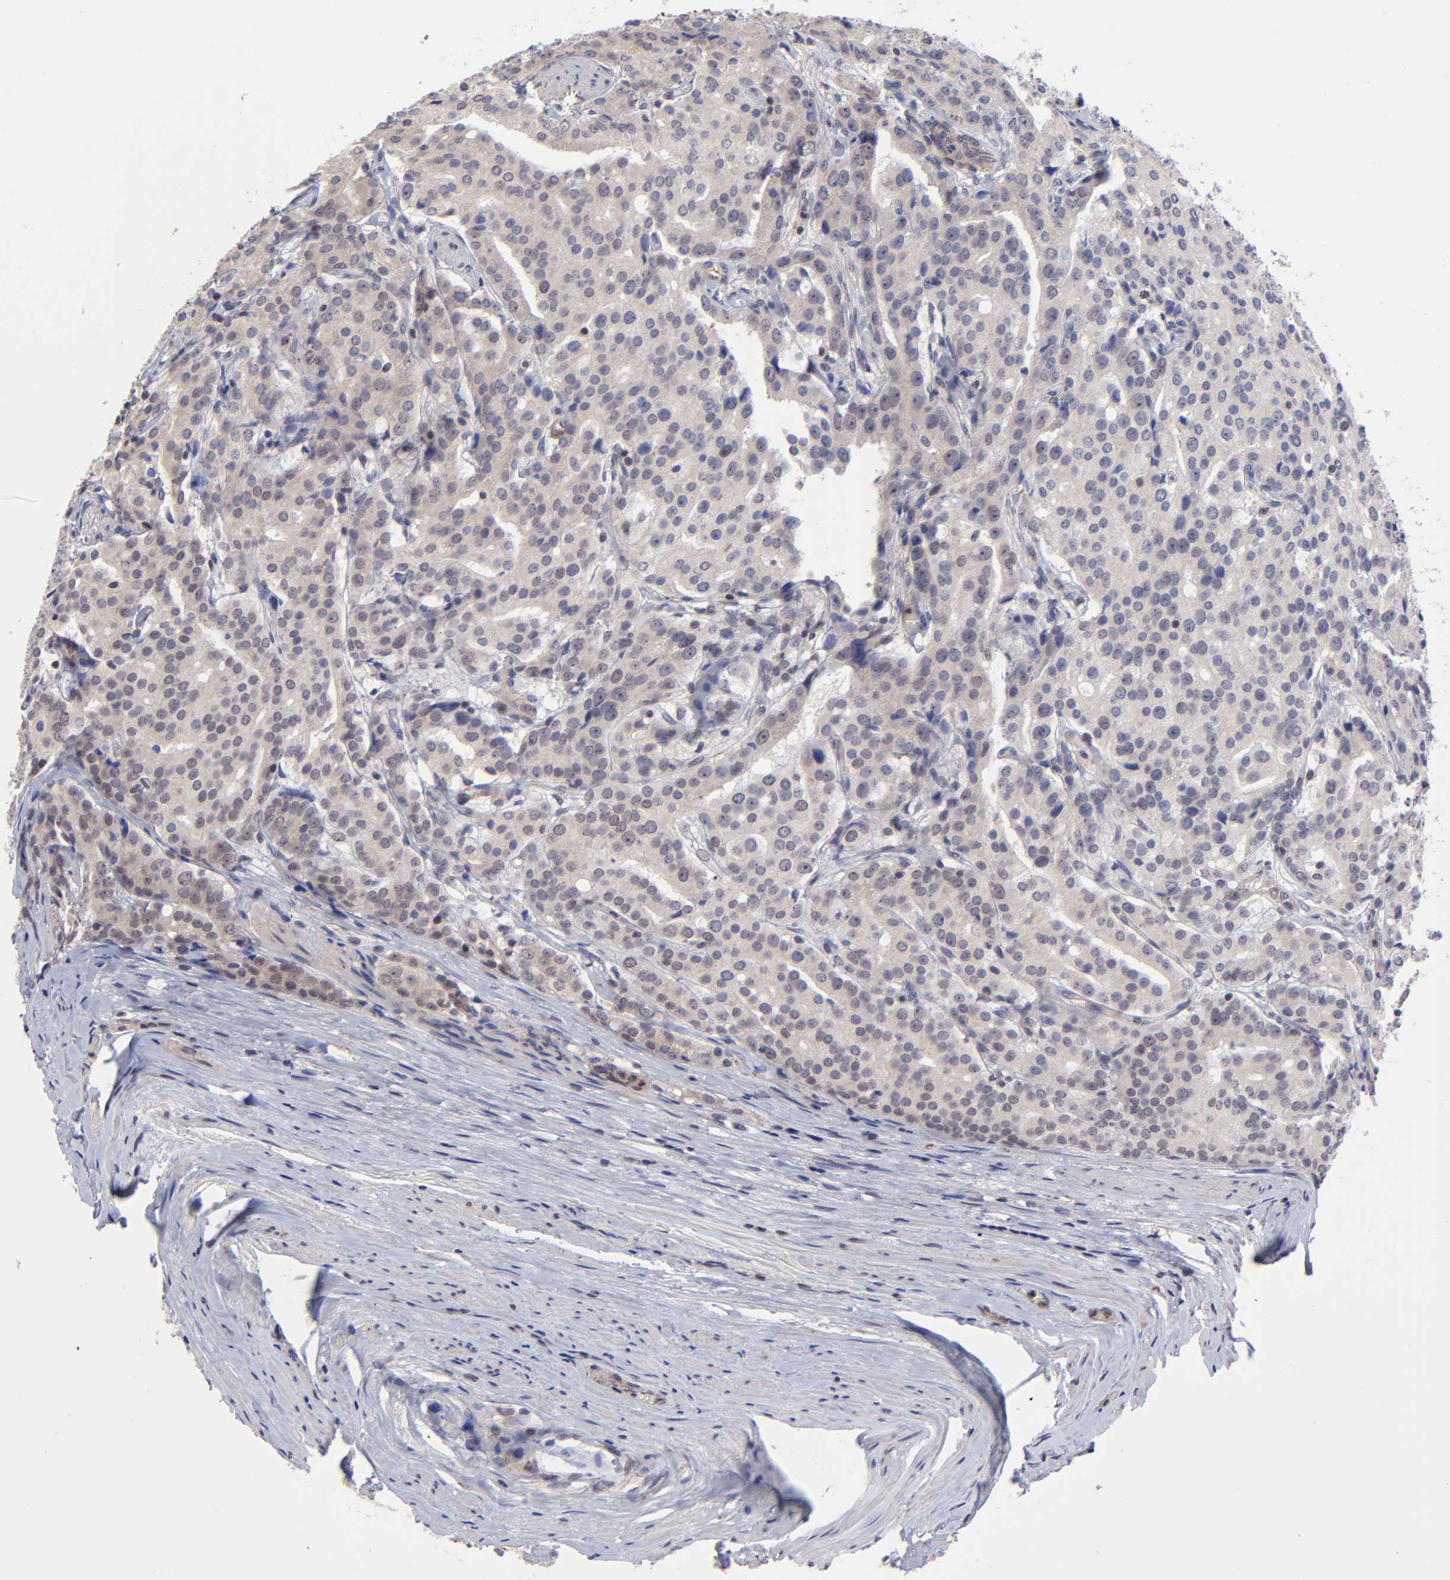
{"staining": {"intensity": "weak", "quantity": "25%-75%", "location": "cytoplasmic/membranous"}, "tissue": "prostate cancer", "cell_type": "Tumor cells", "image_type": "cancer", "snomed": [{"axis": "morphology", "description": "Adenocarcinoma, Medium grade"}, {"axis": "topography", "description": "Prostate"}], "caption": "High-power microscopy captured an IHC photomicrograph of prostate cancer (medium-grade adenocarcinoma), revealing weak cytoplasmic/membranous expression in about 25%-75% of tumor cells. Using DAB (brown) and hematoxylin (blue) stains, captured at high magnification using brightfield microscopy.", "gene": "ZNF419", "patient": {"sex": "male", "age": 72}}